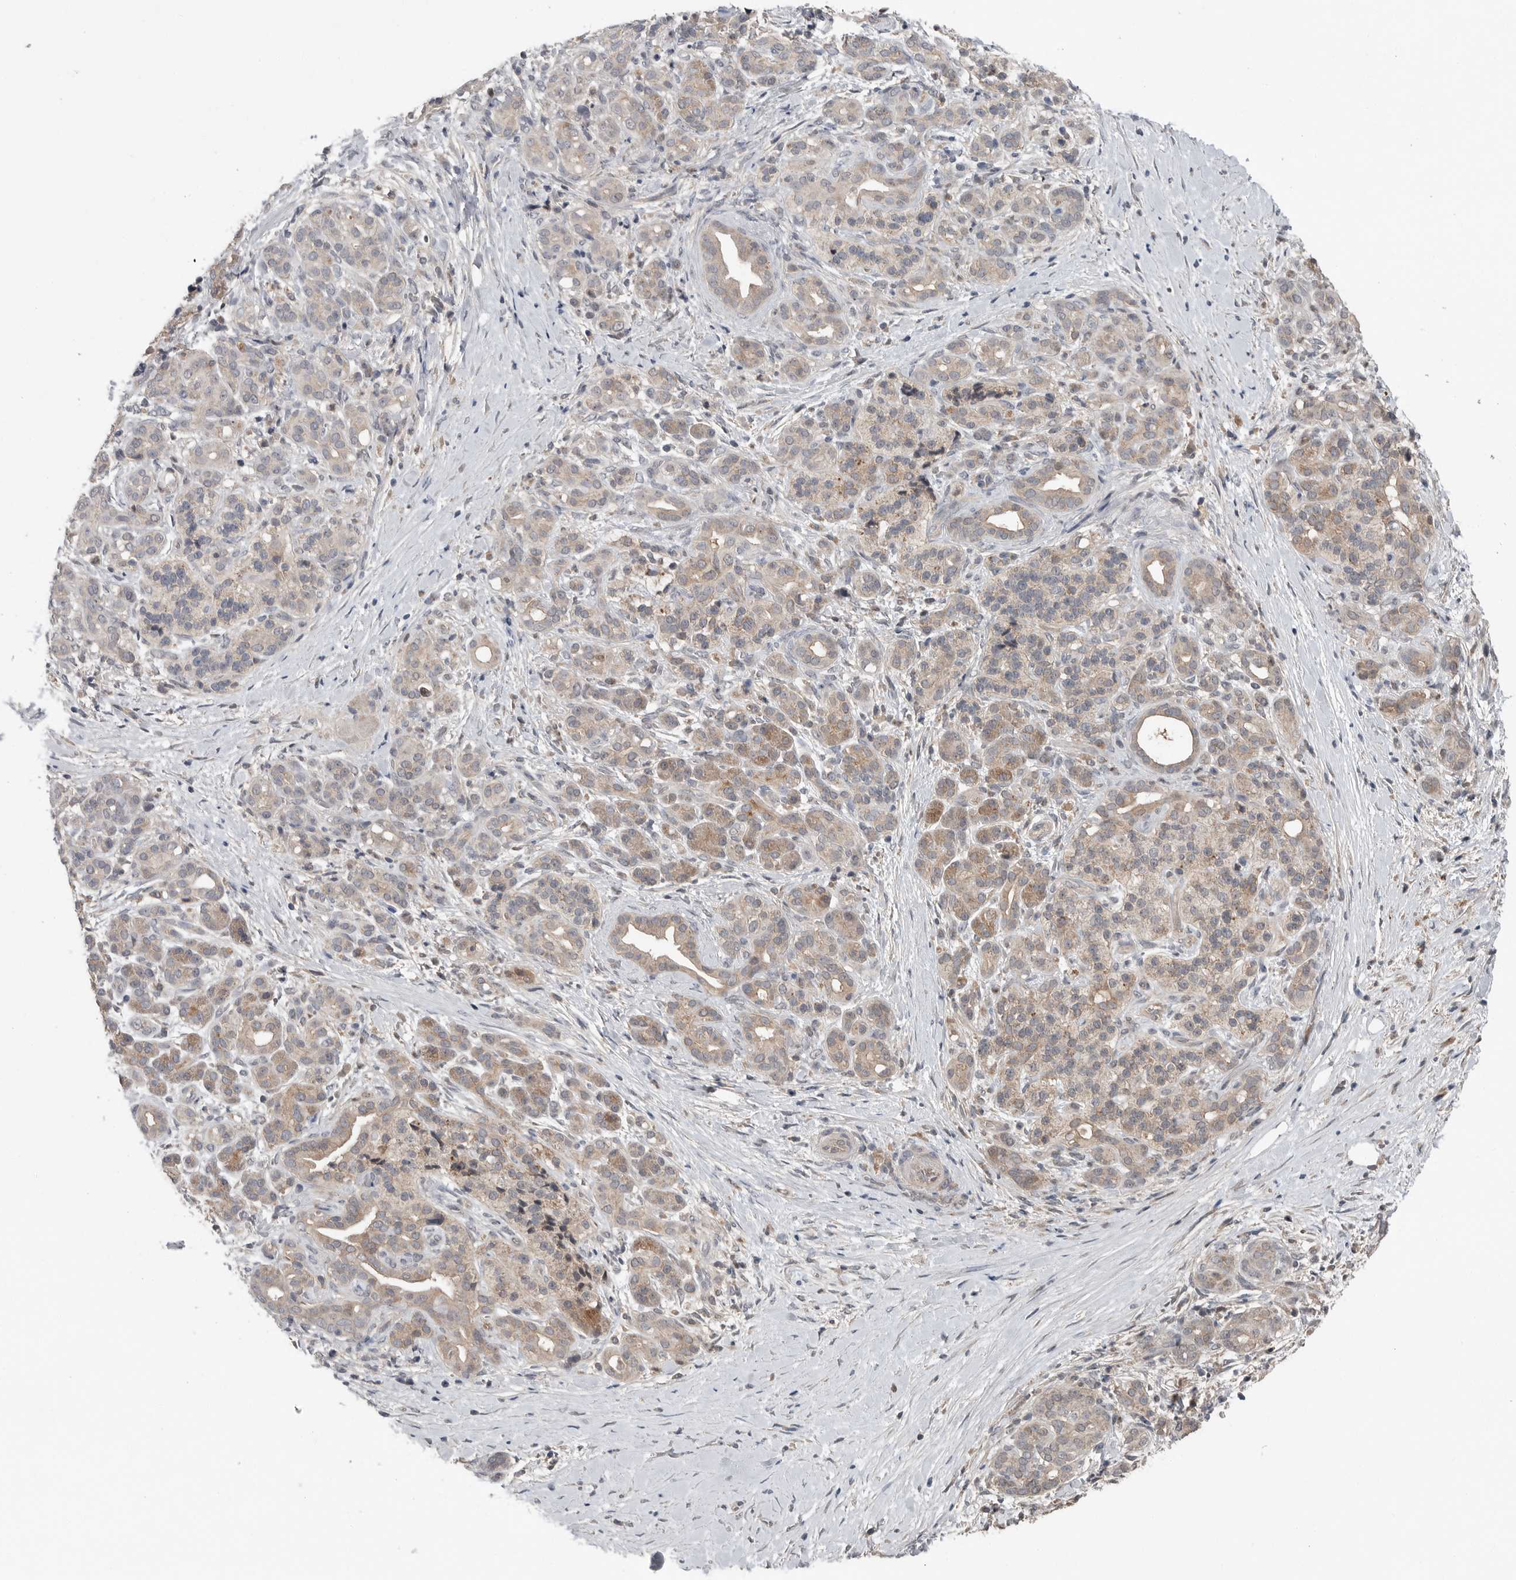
{"staining": {"intensity": "weak", "quantity": ">75%", "location": "cytoplasmic/membranous"}, "tissue": "pancreatic cancer", "cell_type": "Tumor cells", "image_type": "cancer", "snomed": [{"axis": "morphology", "description": "Adenocarcinoma, NOS"}, {"axis": "topography", "description": "Pancreas"}], "caption": "Pancreatic cancer was stained to show a protein in brown. There is low levels of weak cytoplasmic/membranous staining in approximately >75% of tumor cells.", "gene": "SCP2", "patient": {"sex": "male", "age": 58}}